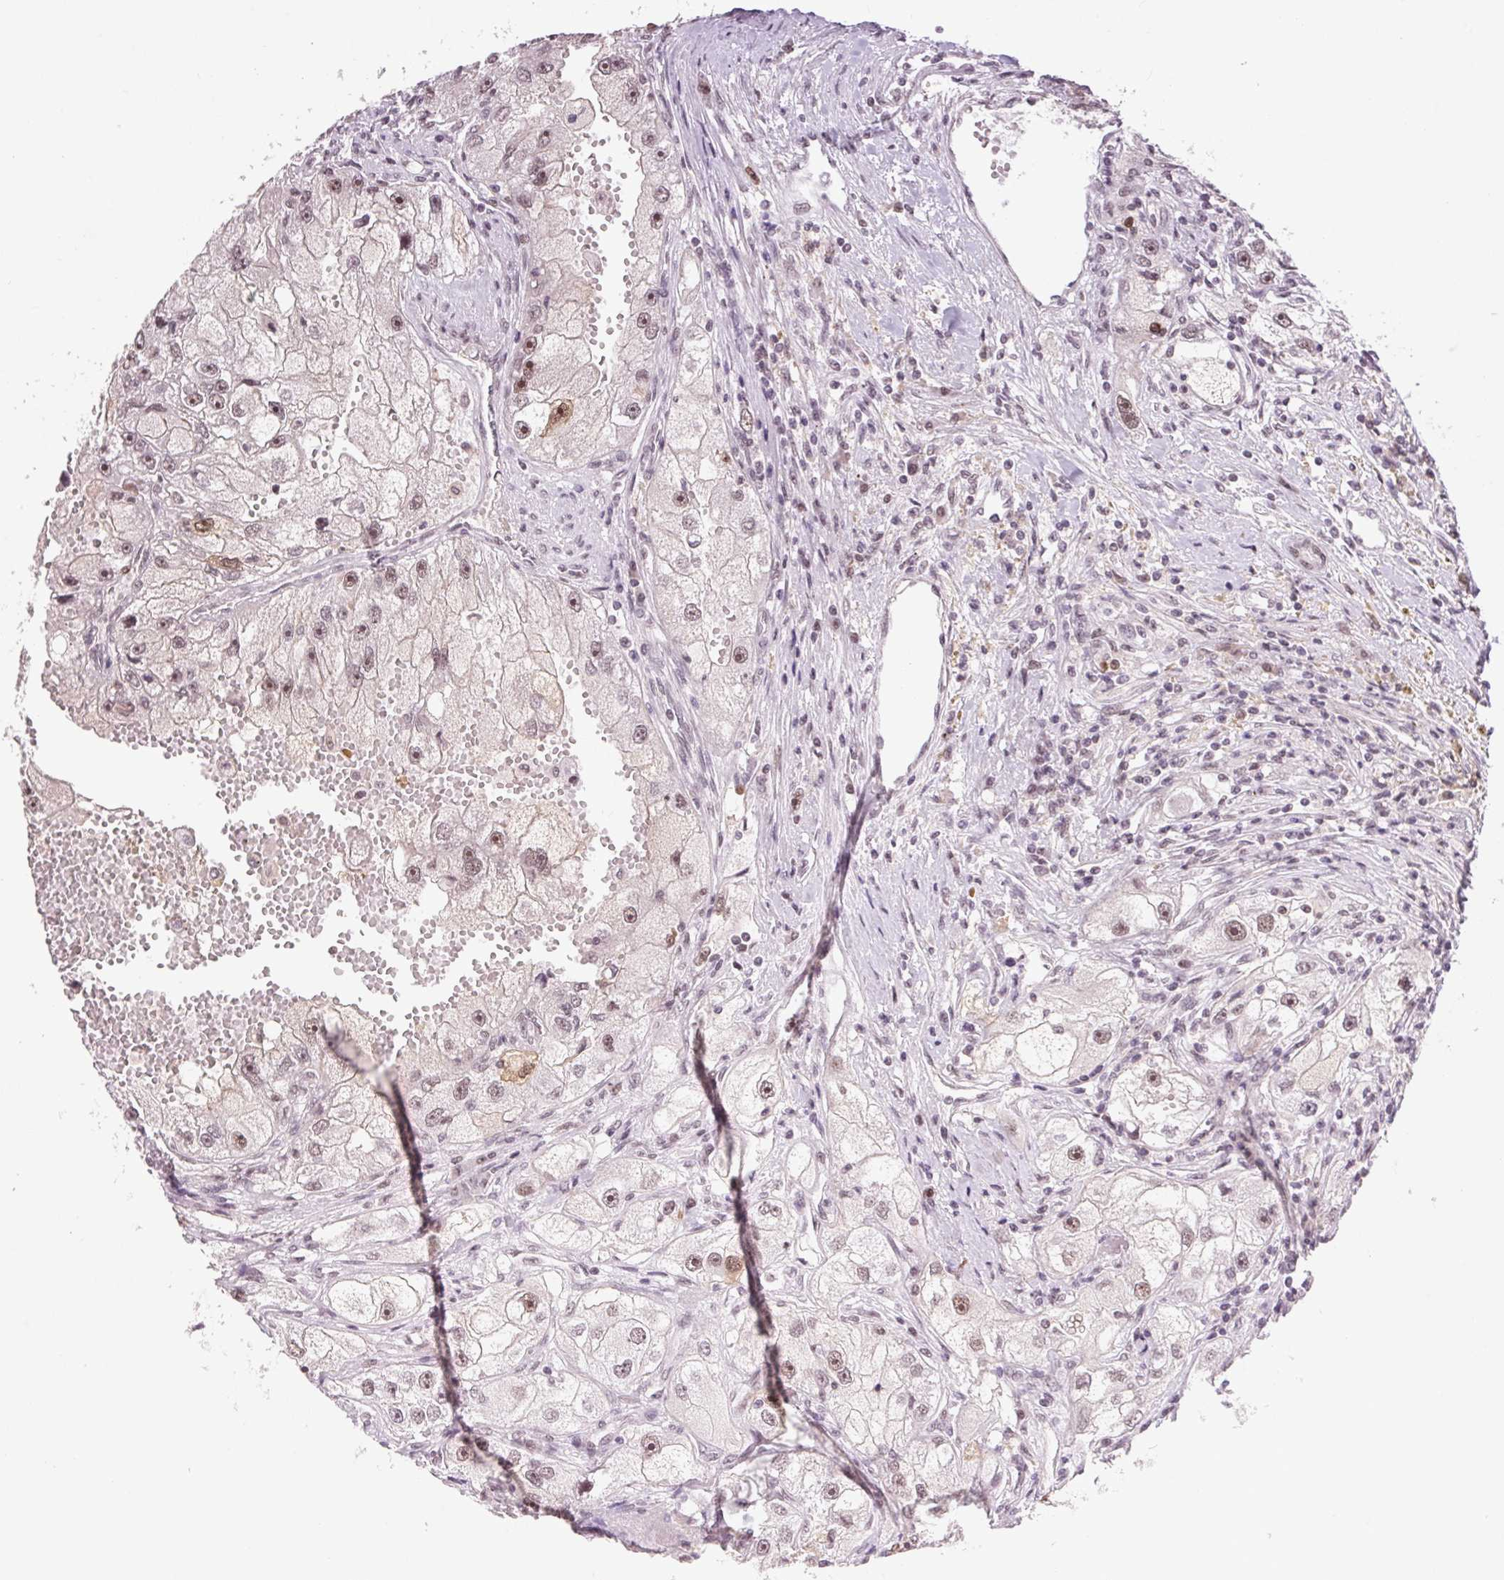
{"staining": {"intensity": "weak", "quantity": "25%-75%", "location": "nuclear"}, "tissue": "renal cancer", "cell_type": "Tumor cells", "image_type": "cancer", "snomed": [{"axis": "morphology", "description": "Adenocarcinoma, NOS"}, {"axis": "topography", "description": "Kidney"}], "caption": "A low amount of weak nuclear staining is identified in approximately 25%-75% of tumor cells in renal cancer tissue. The staining is performed using DAB (3,3'-diaminobenzidine) brown chromogen to label protein expression. The nuclei are counter-stained blue using hematoxylin.", "gene": "CD2BP2", "patient": {"sex": "male", "age": 63}}